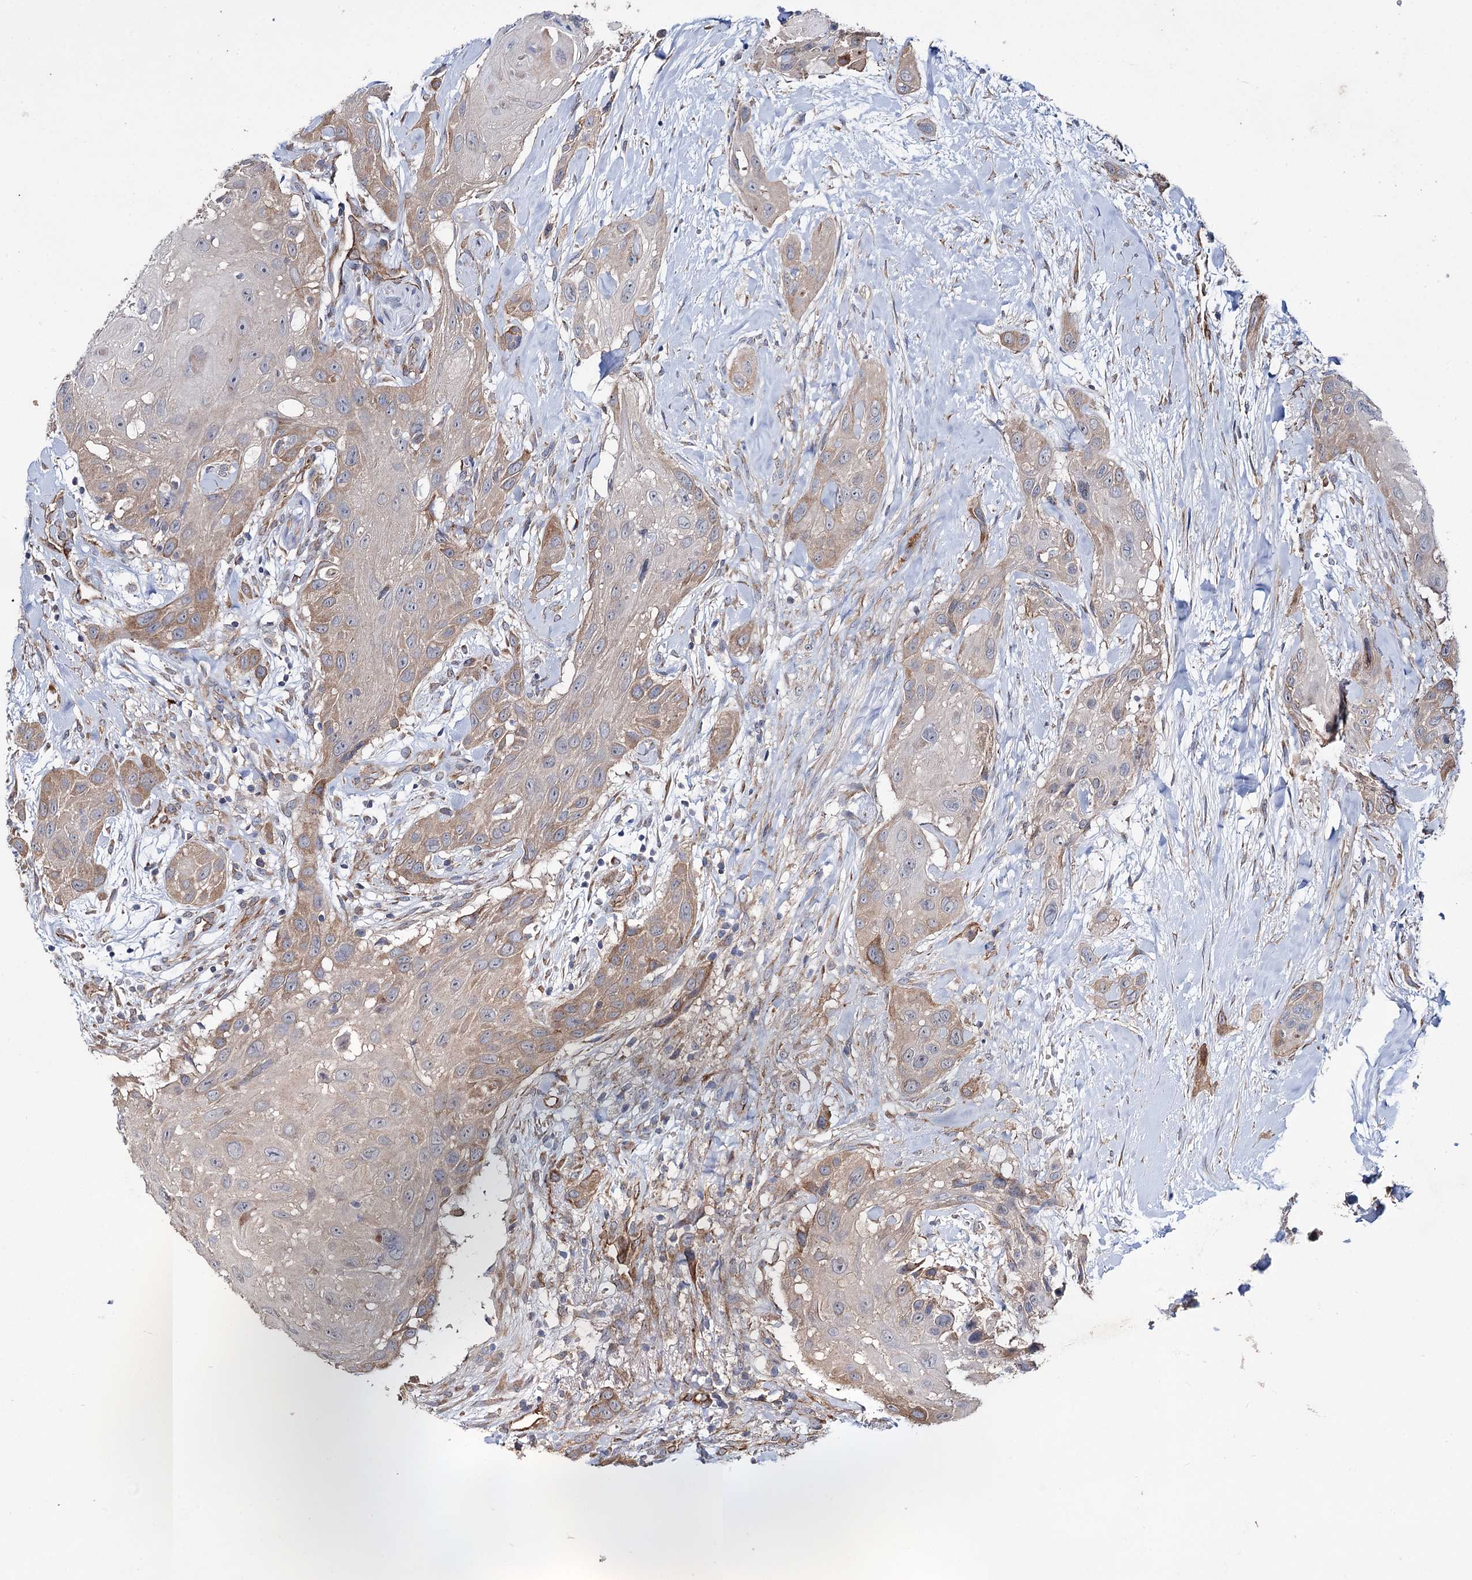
{"staining": {"intensity": "weak", "quantity": "25%-75%", "location": "cytoplasmic/membranous"}, "tissue": "head and neck cancer", "cell_type": "Tumor cells", "image_type": "cancer", "snomed": [{"axis": "morphology", "description": "Squamous cell carcinoma, NOS"}, {"axis": "topography", "description": "Head-Neck"}], "caption": "Tumor cells display low levels of weak cytoplasmic/membranous expression in about 25%-75% of cells in human squamous cell carcinoma (head and neck).", "gene": "SPATS2", "patient": {"sex": "male", "age": 81}}